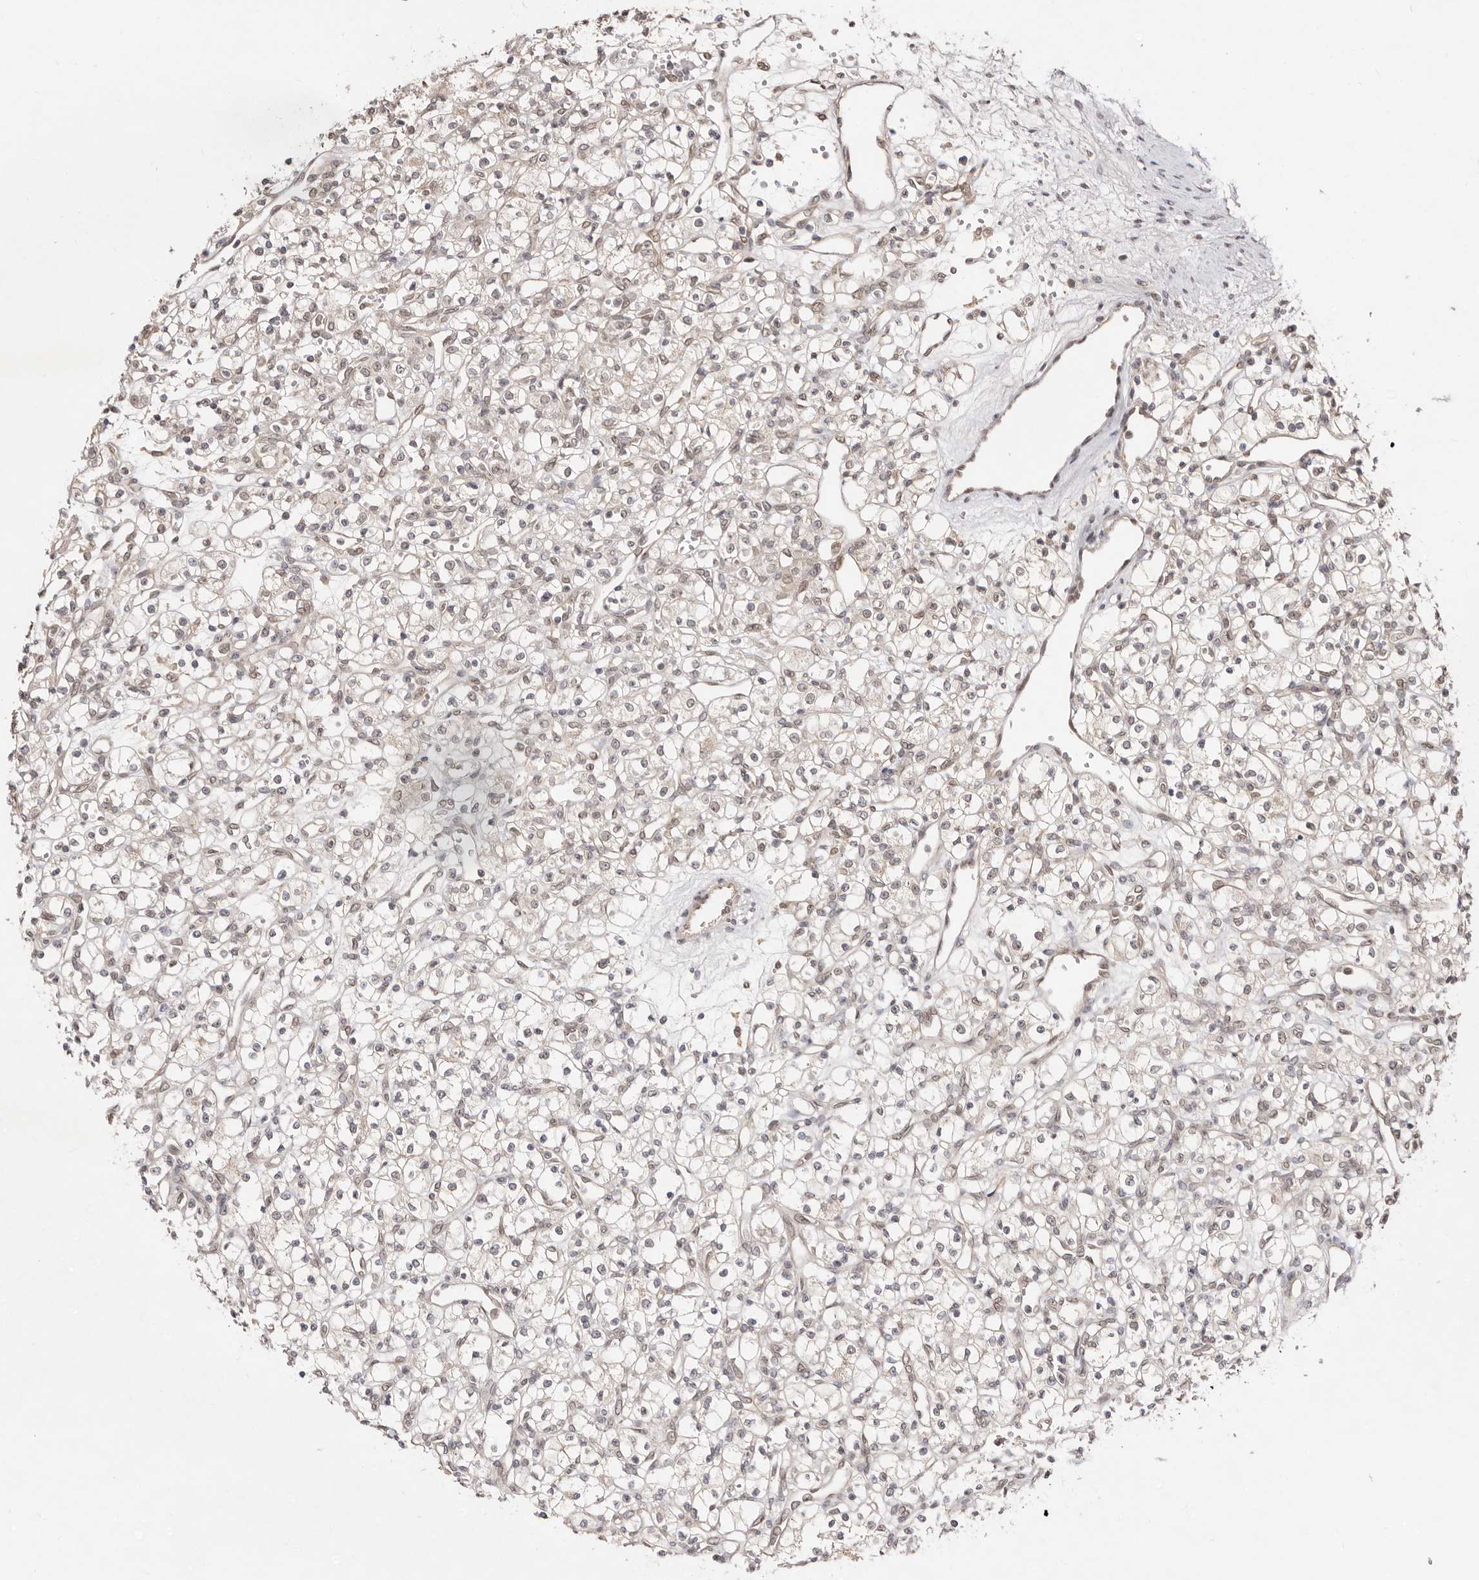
{"staining": {"intensity": "weak", "quantity": "25%-75%", "location": "nuclear"}, "tissue": "renal cancer", "cell_type": "Tumor cells", "image_type": "cancer", "snomed": [{"axis": "morphology", "description": "Adenocarcinoma, NOS"}, {"axis": "topography", "description": "Kidney"}], "caption": "This photomicrograph exhibits IHC staining of renal cancer, with low weak nuclear positivity in approximately 25%-75% of tumor cells.", "gene": "LCORL", "patient": {"sex": "female", "age": 59}}